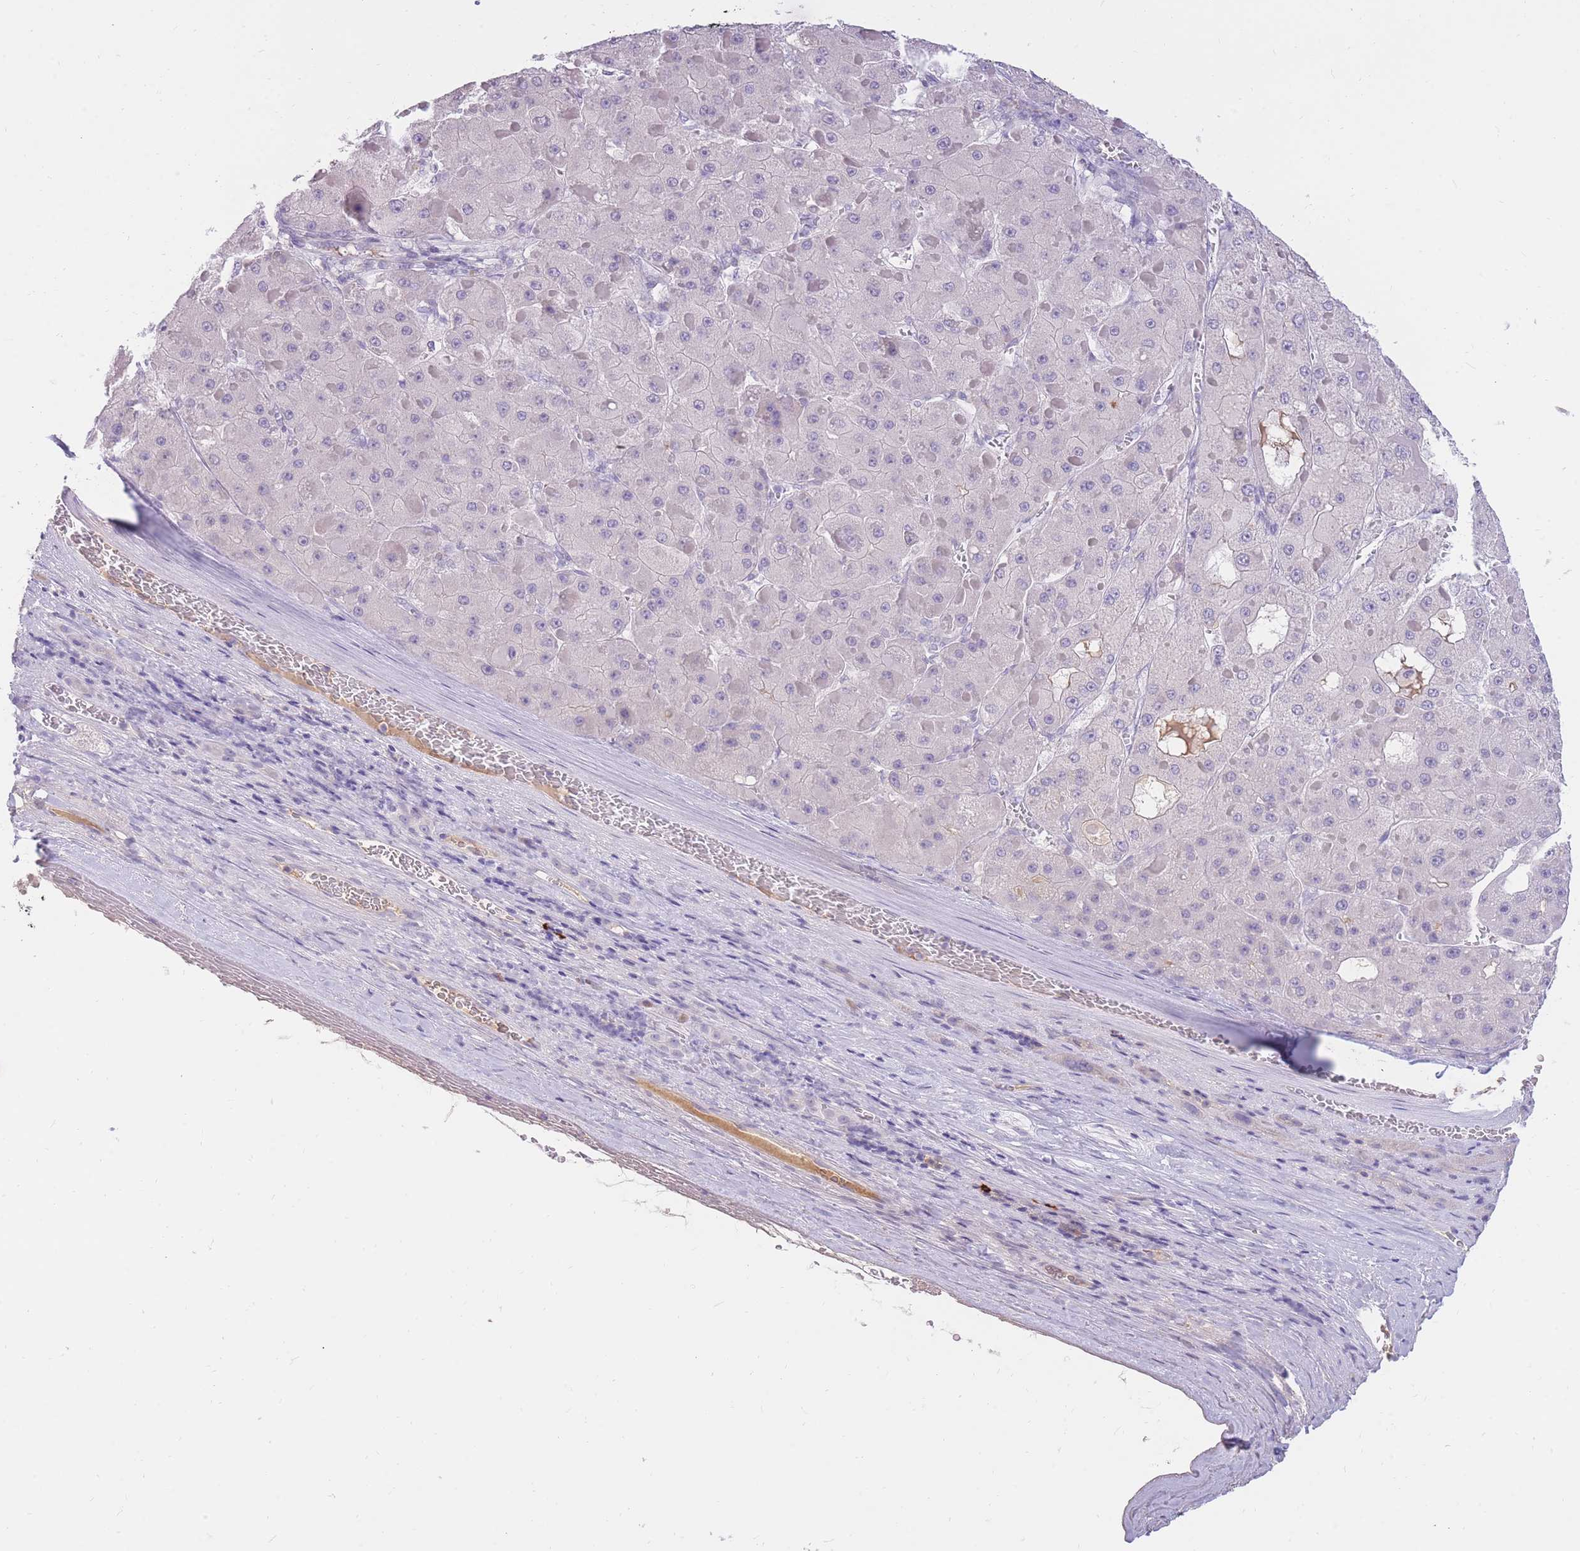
{"staining": {"intensity": "negative", "quantity": "none", "location": "none"}, "tissue": "liver cancer", "cell_type": "Tumor cells", "image_type": "cancer", "snomed": [{"axis": "morphology", "description": "Carcinoma, Hepatocellular, NOS"}, {"axis": "topography", "description": "Liver"}], "caption": "The immunohistochemistry (IHC) photomicrograph has no significant staining in tumor cells of liver cancer tissue. (Stains: DAB immunohistochemistry (IHC) with hematoxylin counter stain, Microscopy: brightfield microscopy at high magnification).", "gene": "TPSD1", "patient": {"sex": "female", "age": 73}}